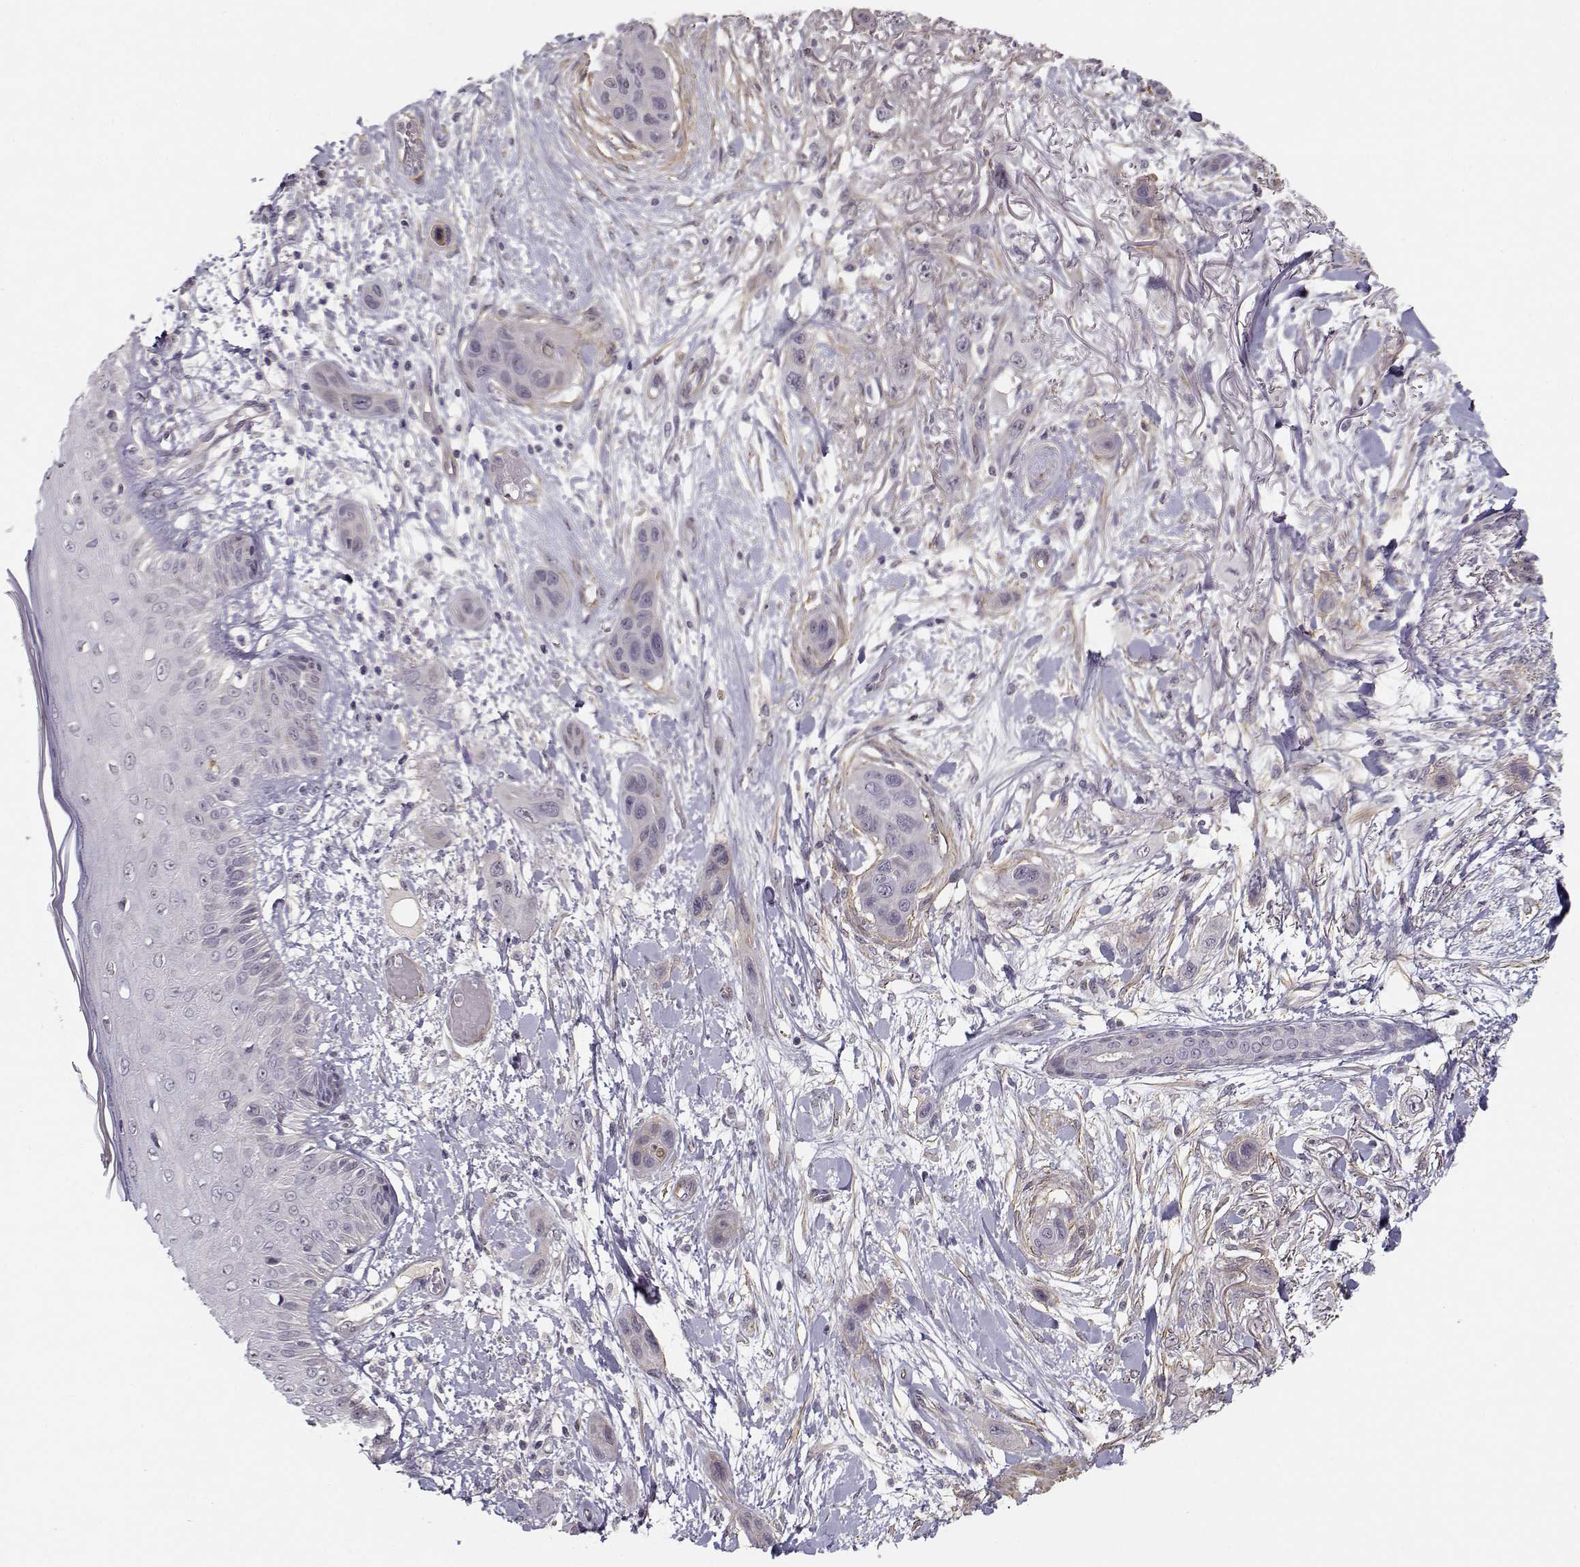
{"staining": {"intensity": "negative", "quantity": "none", "location": "none"}, "tissue": "skin cancer", "cell_type": "Tumor cells", "image_type": "cancer", "snomed": [{"axis": "morphology", "description": "Squamous cell carcinoma, NOS"}, {"axis": "topography", "description": "Skin"}], "caption": "The photomicrograph reveals no staining of tumor cells in skin squamous cell carcinoma.", "gene": "RGS9BP", "patient": {"sex": "male", "age": 79}}